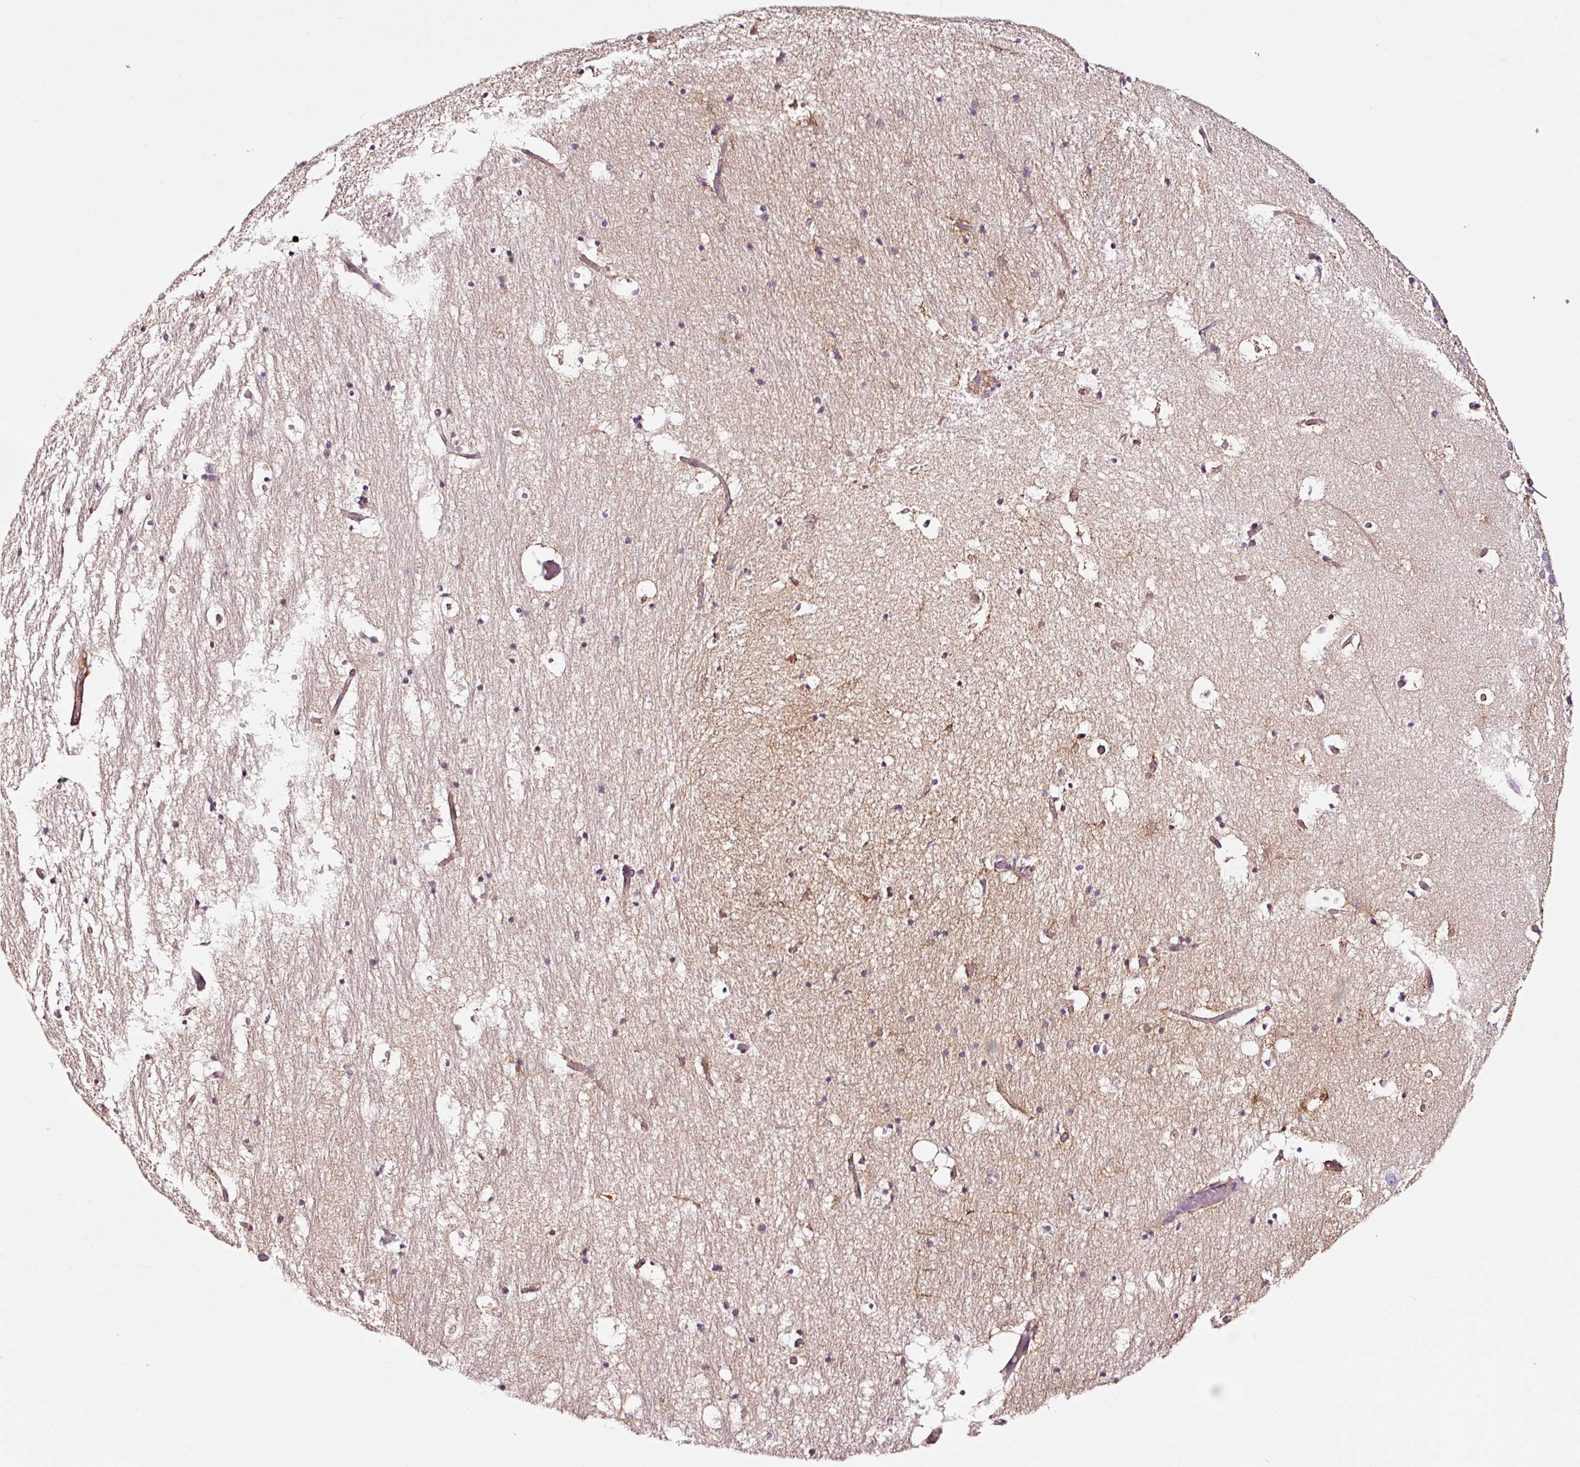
{"staining": {"intensity": "strong", "quantity": "<25%", "location": "cytoplasmic/membranous"}, "tissue": "hippocampus", "cell_type": "Glial cells", "image_type": "normal", "snomed": [{"axis": "morphology", "description": "Normal tissue, NOS"}, {"axis": "topography", "description": "Hippocampus"}], "caption": "Protein positivity by IHC reveals strong cytoplasmic/membranous positivity in about <25% of glial cells in normal hippocampus. (DAB (3,3'-diaminobenzidine) IHC with brightfield microscopy, high magnification).", "gene": "ADD3", "patient": {"sex": "female", "age": 52}}